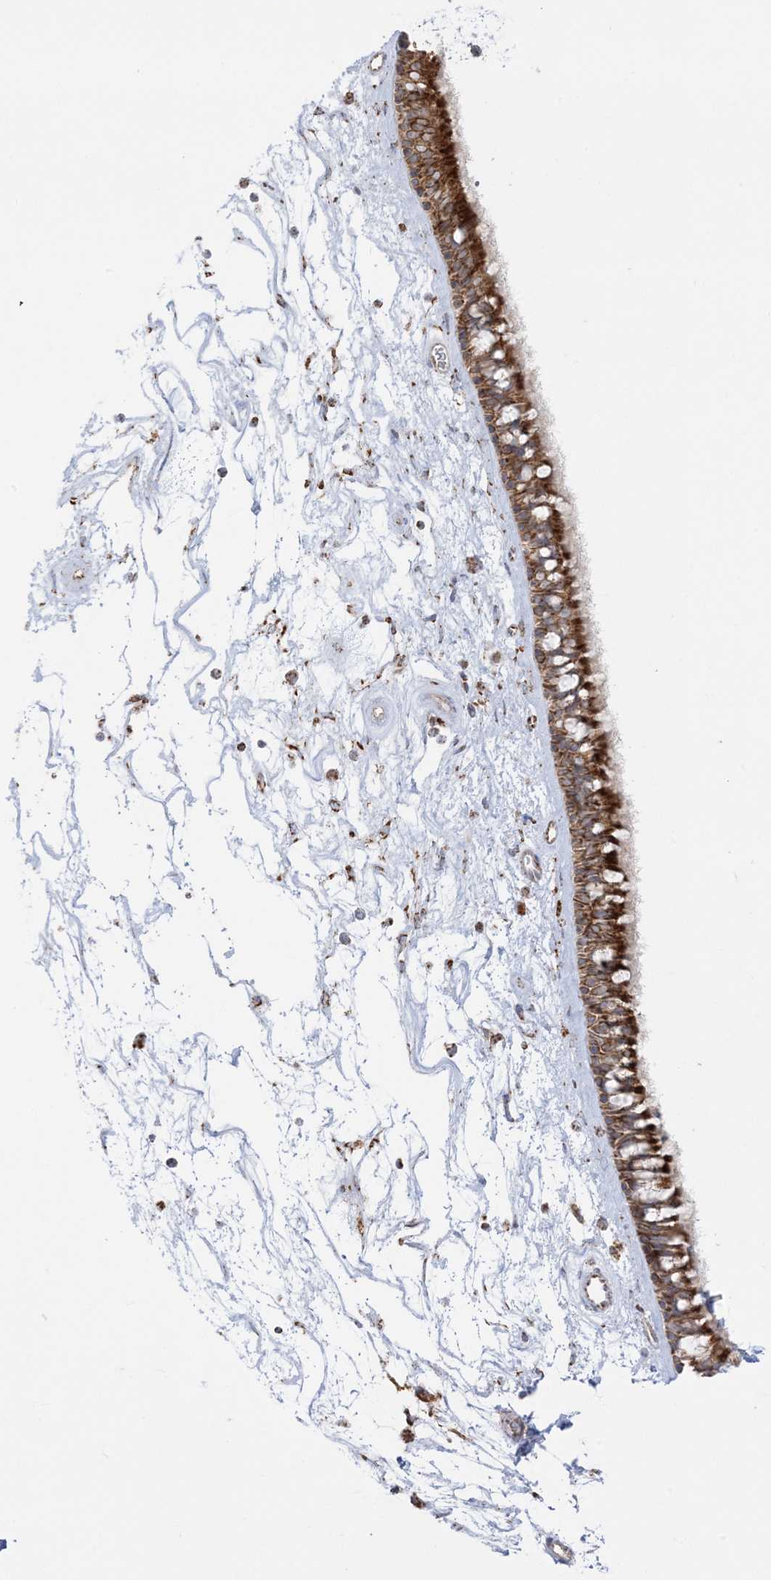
{"staining": {"intensity": "moderate", "quantity": ">75%", "location": "cytoplasmic/membranous"}, "tissue": "nasopharynx", "cell_type": "Respiratory epithelial cells", "image_type": "normal", "snomed": [{"axis": "morphology", "description": "Normal tissue, NOS"}, {"axis": "topography", "description": "Nasopharynx"}], "caption": "This image displays immunohistochemistry staining of normal human nasopharynx, with medium moderate cytoplasmic/membranous positivity in approximately >75% of respiratory epithelial cells.", "gene": "MRPS36", "patient": {"sex": "male", "age": 64}}